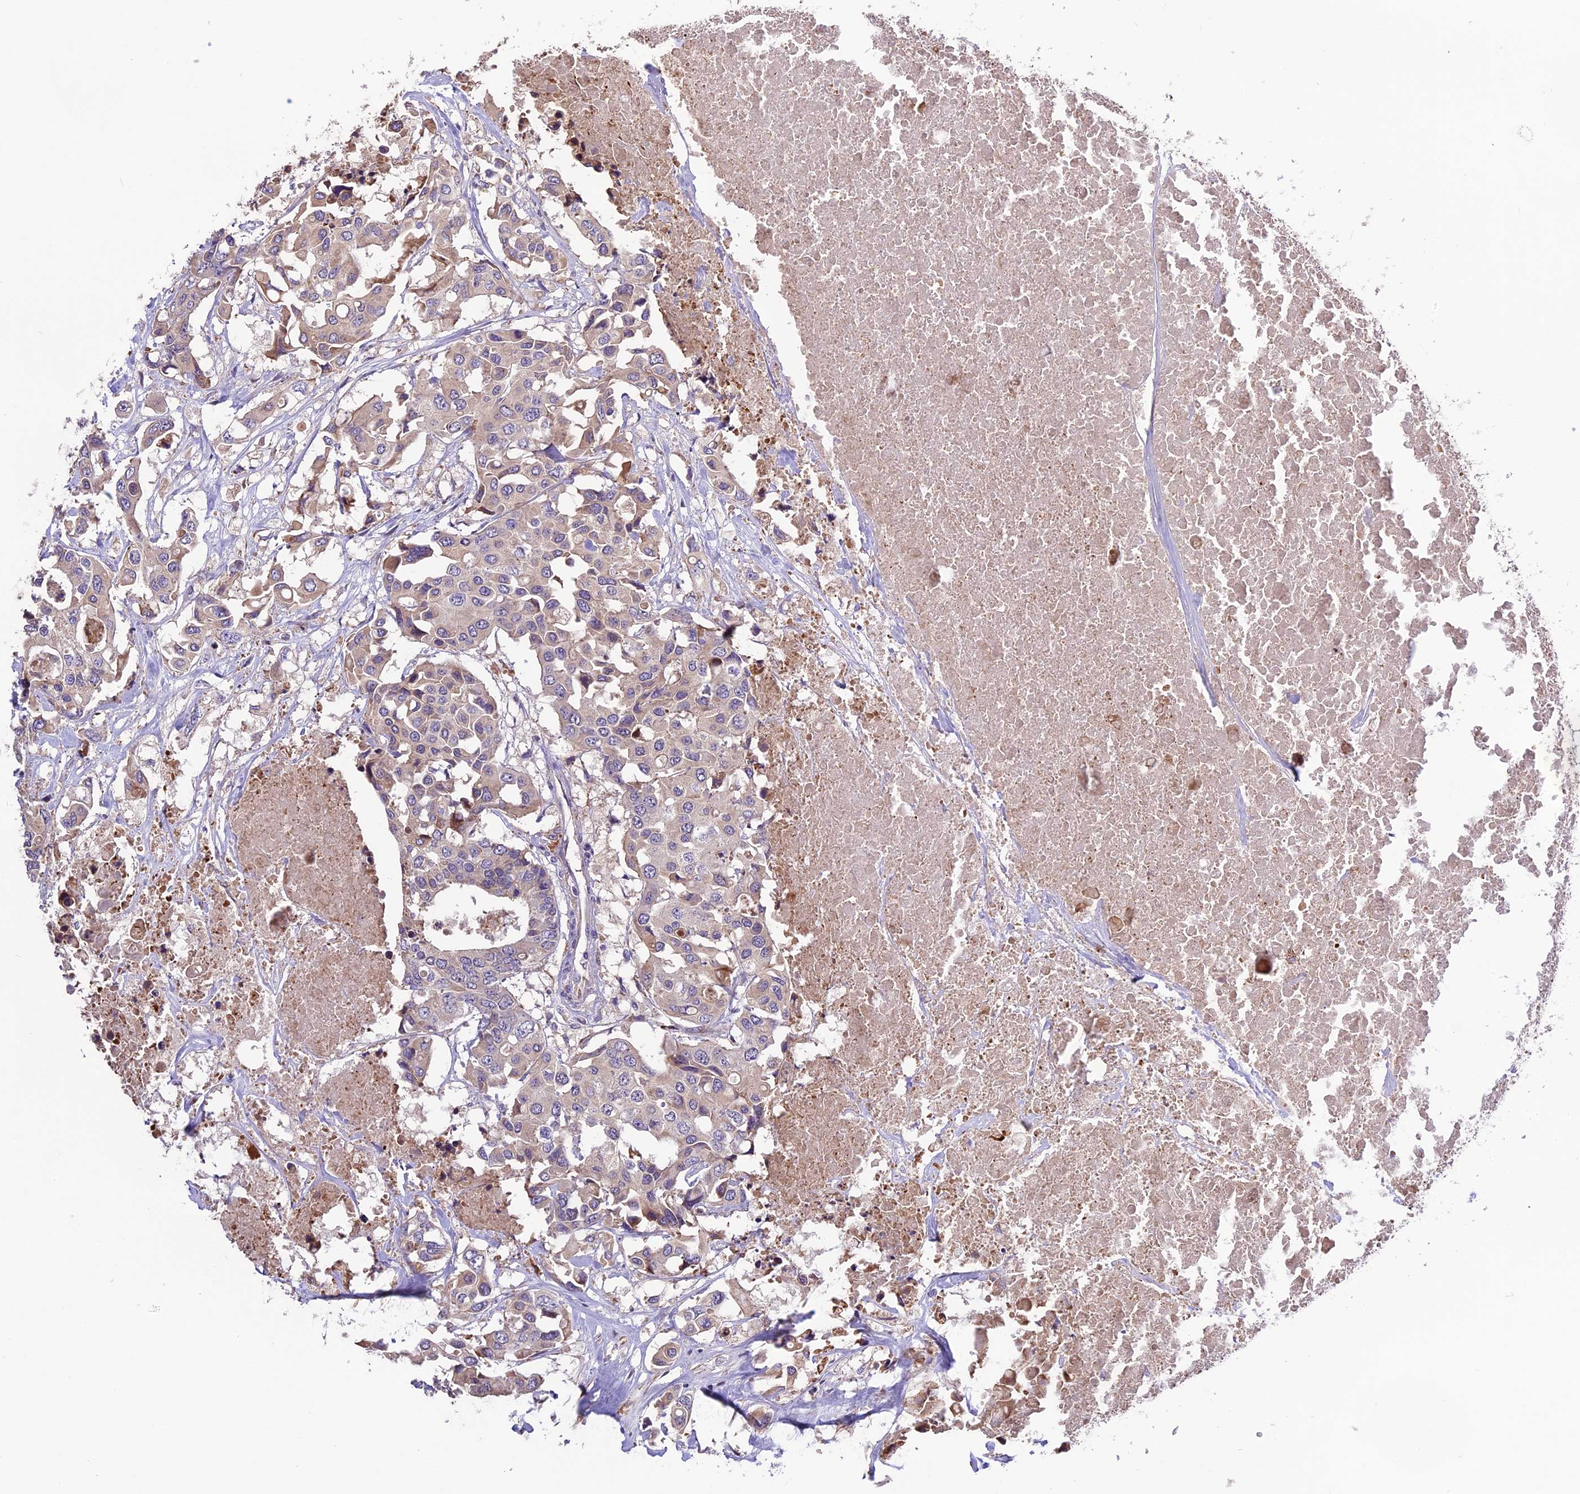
{"staining": {"intensity": "weak", "quantity": "<25%", "location": "cytoplasmic/membranous"}, "tissue": "colorectal cancer", "cell_type": "Tumor cells", "image_type": "cancer", "snomed": [{"axis": "morphology", "description": "Adenocarcinoma, NOS"}, {"axis": "topography", "description": "Colon"}], "caption": "Histopathology image shows no significant protein positivity in tumor cells of colorectal cancer.", "gene": "ABCC10", "patient": {"sex": "male", "age": 77}}